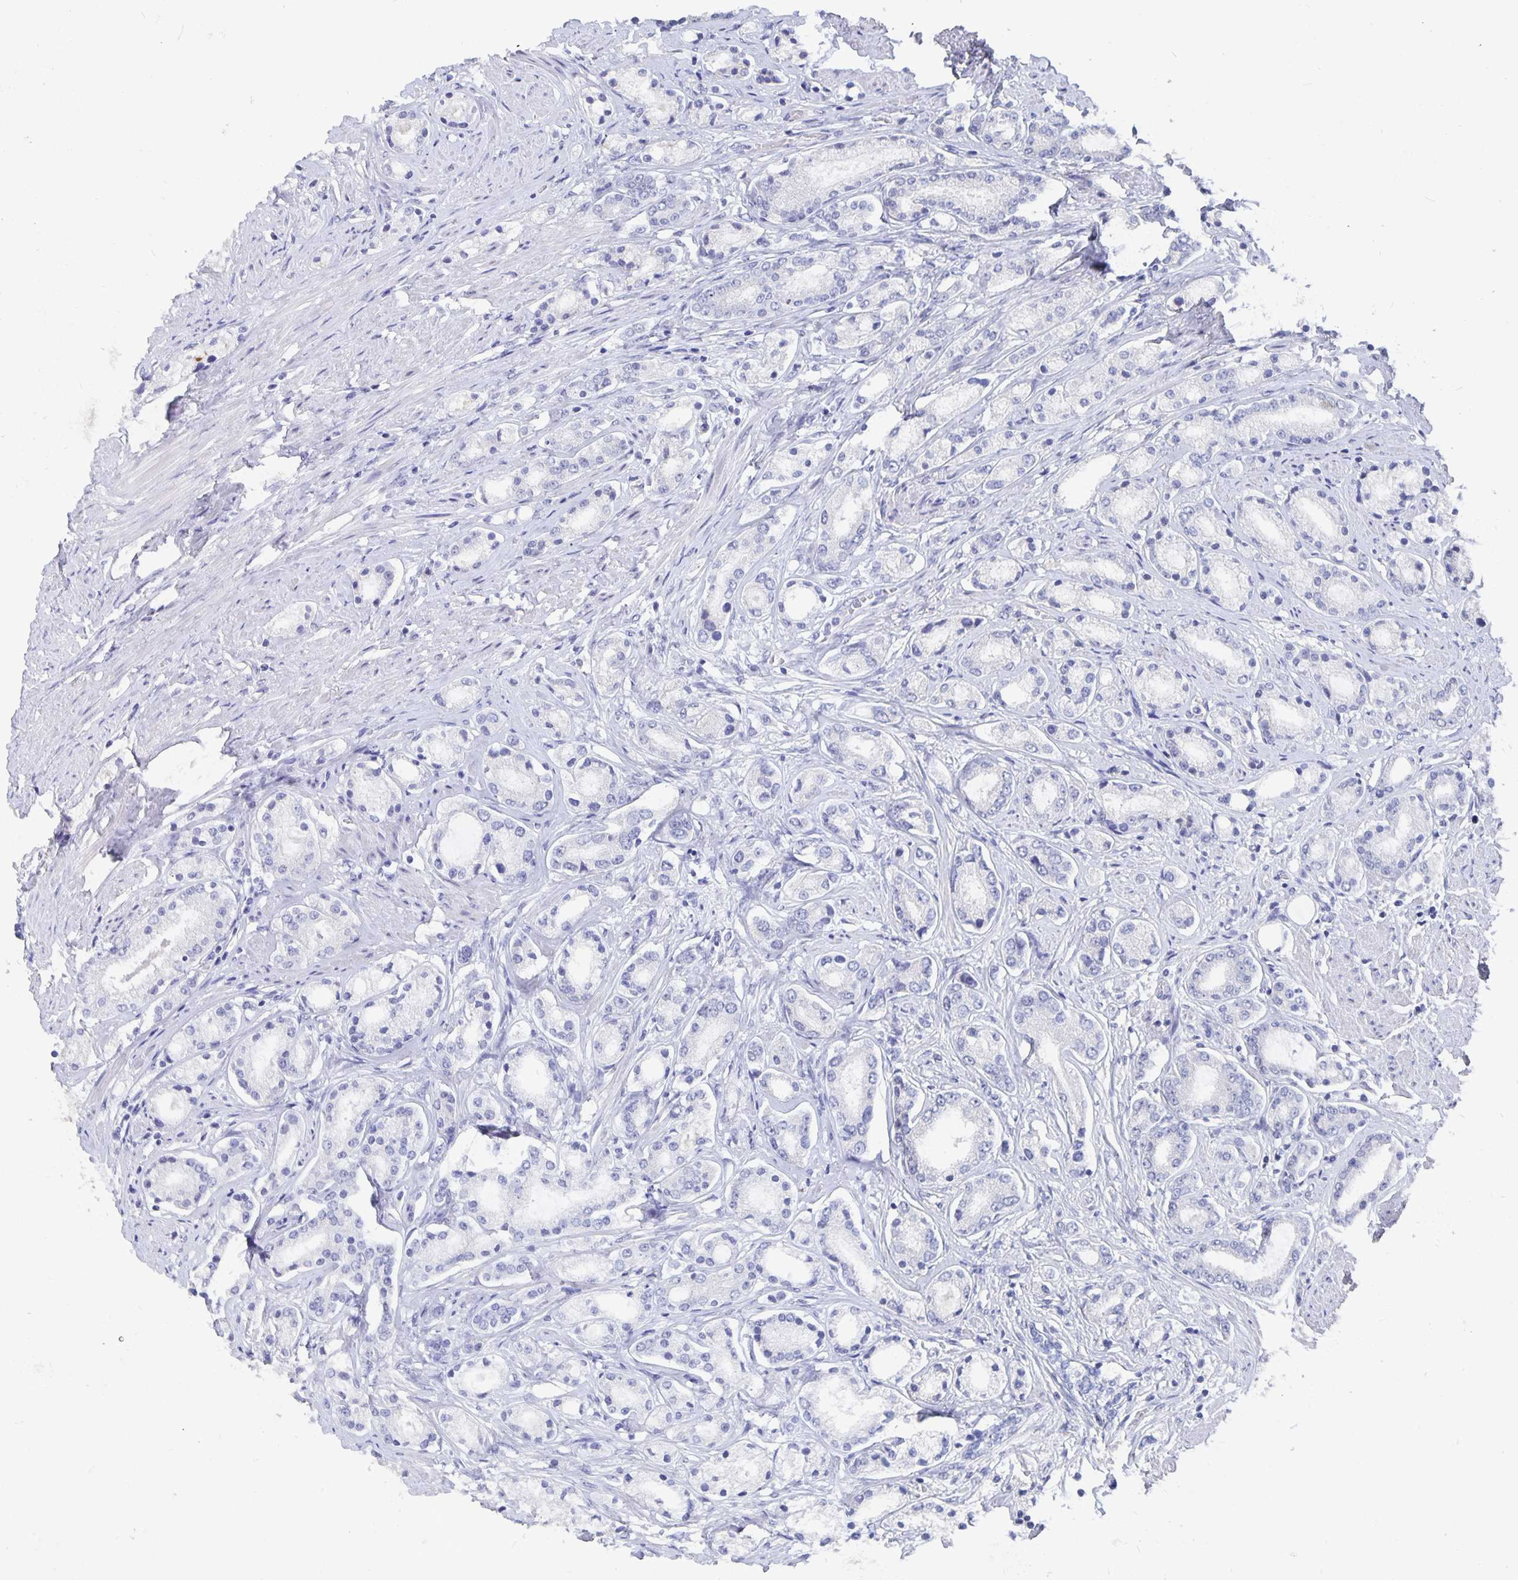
{"staining": {"intensity": "negative", "quantity": "none", "location": "none"}, "tissue": "prostate cancer", "cell_type": "Tumor cells", "image_type": "cancer", "snomed": [{"axis": "morphology", "description": "Adenocarcinoma, High grade"}, {"axis": "topography", "description": "Prostate"}], "caption": "An immunohistochemistry (IHC) photomicrograph of adenocarcinoma (high-grade) (prostate) is shown. There is no staining in tumor cells of adenocarcinoma (high-grade) (prostate).", "gene": "SMOC1", "patient": {"sex": "male", "age": 63}}